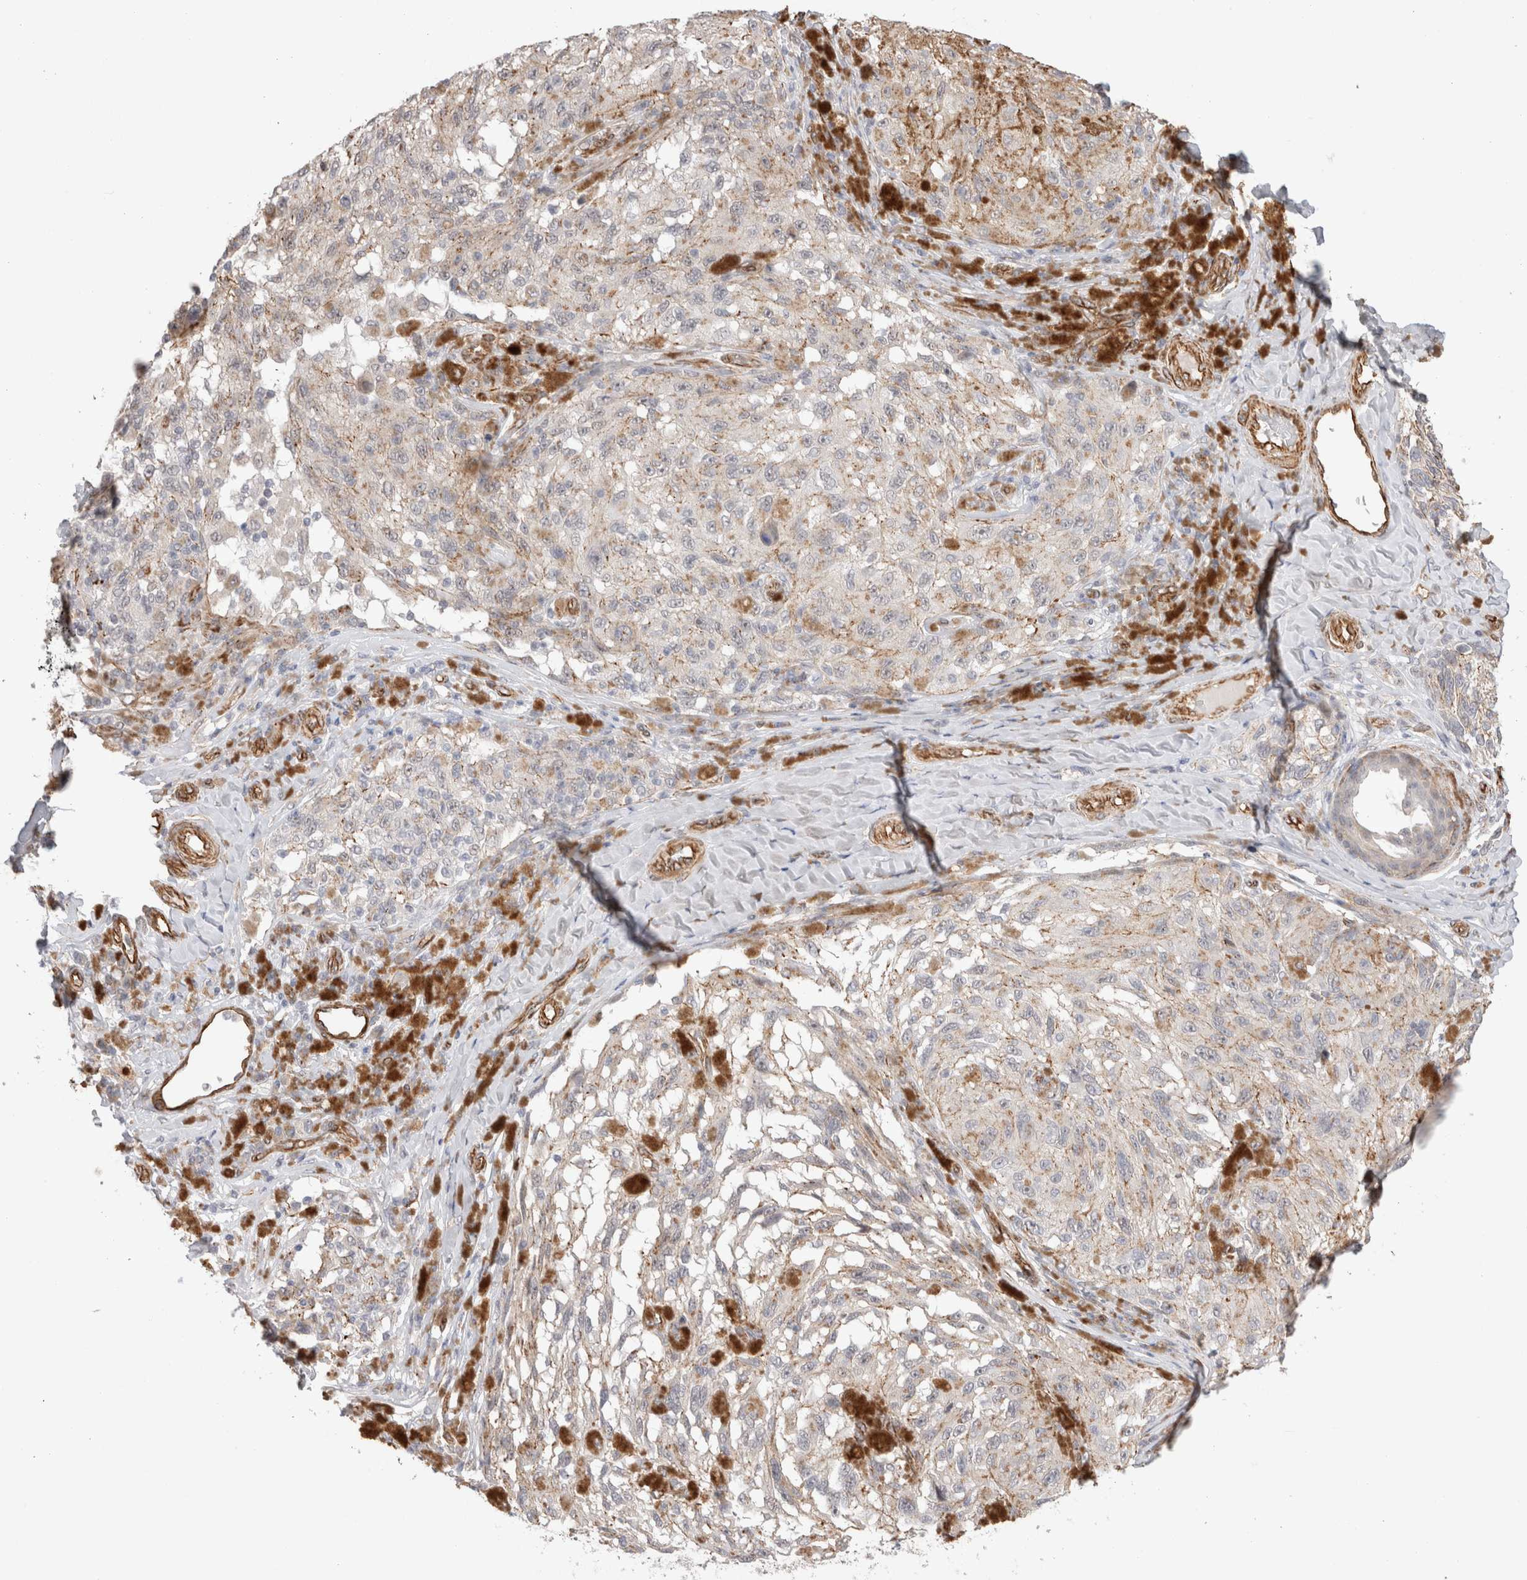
{"staining": {"intensity": "weak", "quantity": "25%-75%", "location": "cytoplasmic/membranous"}, "tissue": "melanoma", "cell_type": "Tumor cells", "image_type": "cancer", "snomed": [{"axis": "morphology", "description": "Malignant melanoma, NOS"}, {"axis": "topography", "description": "Skin"}], "caption": "This is an image of IHC staining of melanoma, which shows weak expression in the cytoplasmic/membranous of tumor cells.", "gene": "CAAP1", "patient": {"sex": "female", "age": 73}}